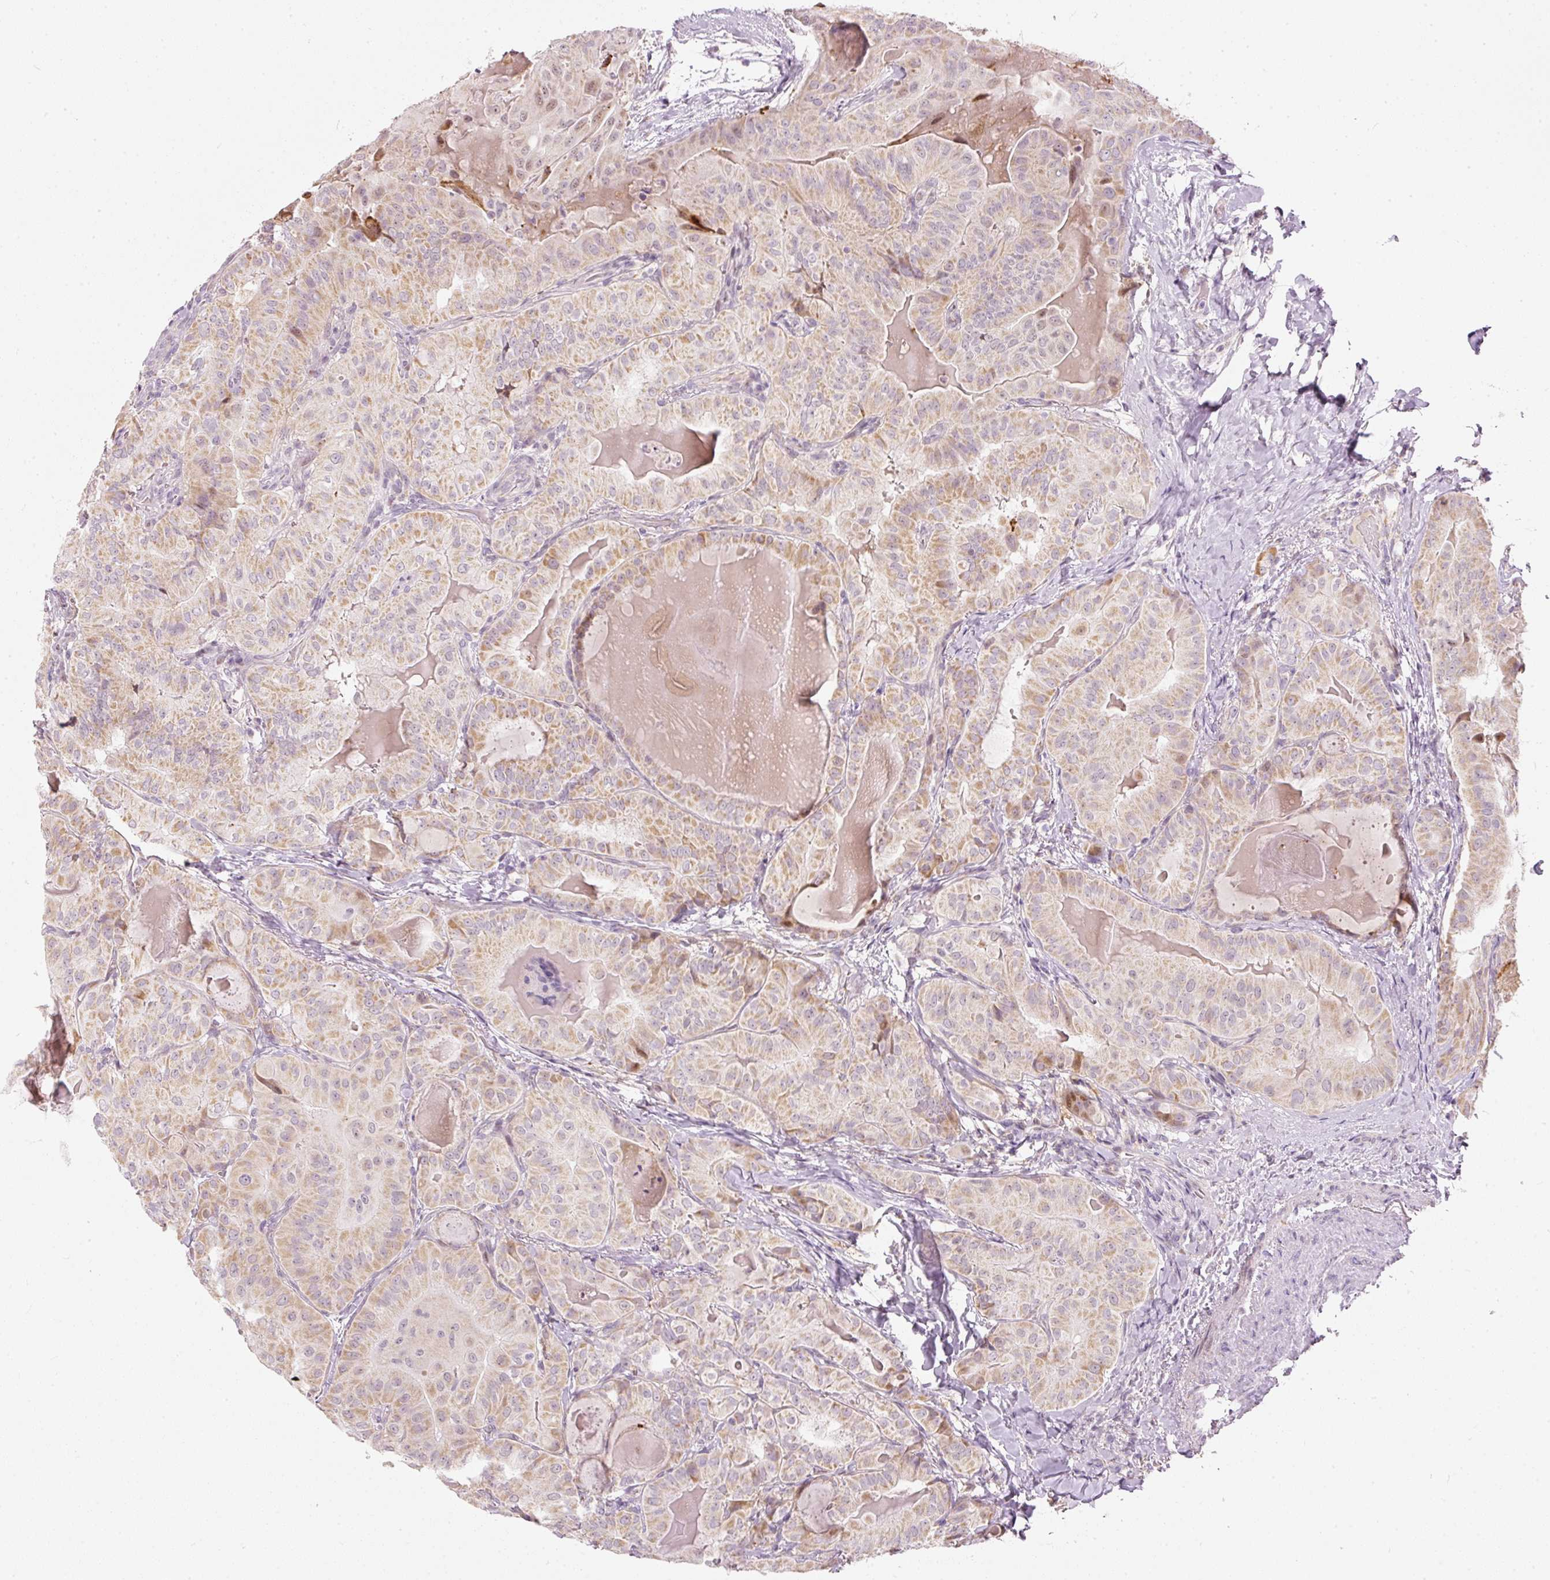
{"staining": {"intensity": "weak", "quantity": "25%-75%", "location": "cytoplasmic/membranous"}, "tissue": "thyroid cancer", "cell_type": "Tumor cells", "image_type": "cancer", "snomed": [{"axis": "morphology", "description": "Papillary adenocarcinoma, NOS"}, {"axis": "topography", "description": "Thyroid gland"}], "caption": "This is a histology image of immunohistochemistry staining of thyroid papillary adenocarcinoma, which shows weak positivity in the cytoplasmic/membranous of tumor cells.", "gene": "RNF39", "patient": {"sex": "female", "age": 68}}